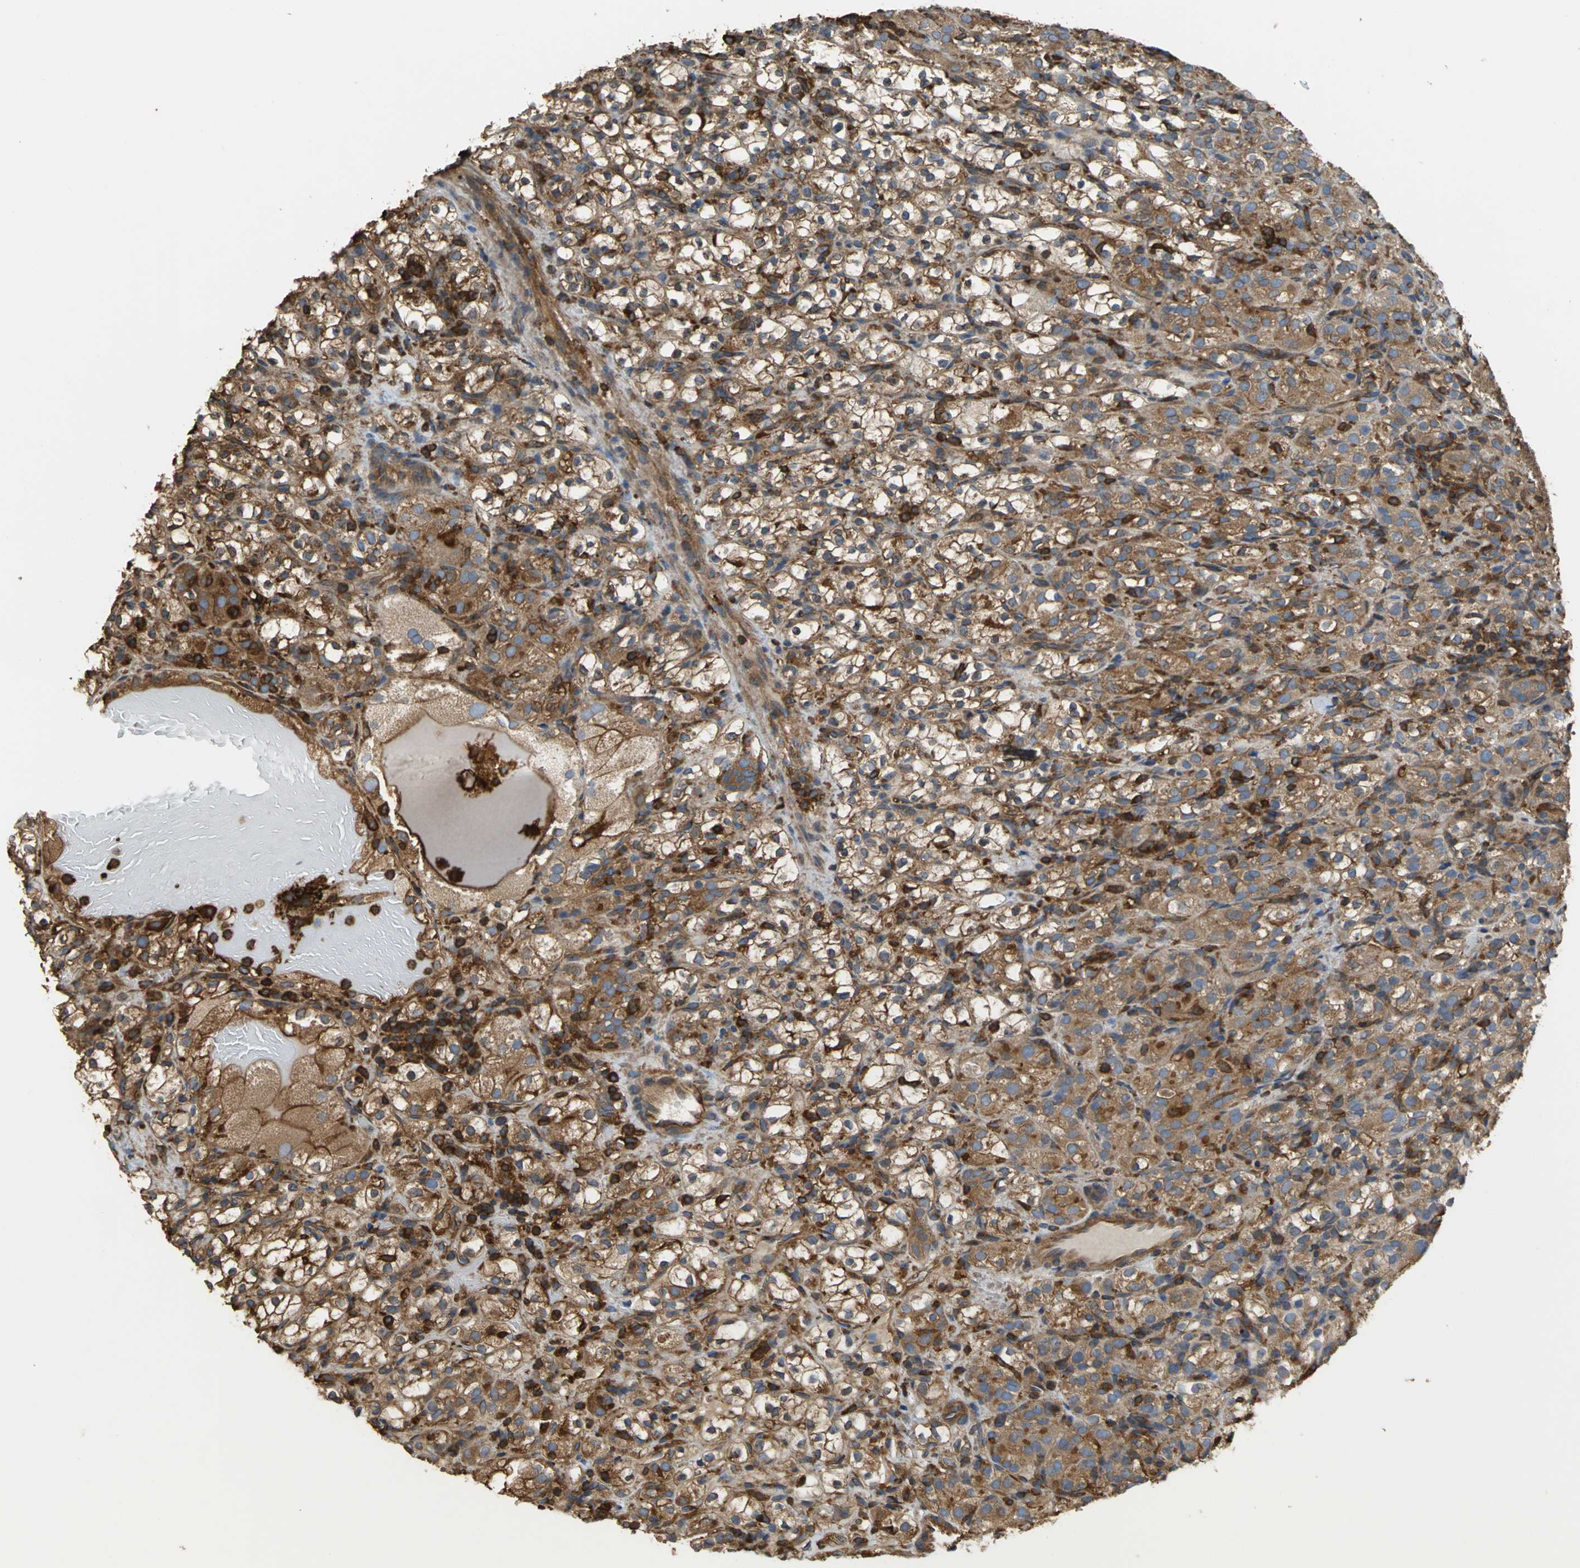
{"staining": {"intensity": "strong", "quantity": ">75%", "location": "cytoplasmic/membranous"}, "tissue": "renal cancer", "cell_type": "Tumor cells", "image_type": "cancer", "snomed": [{"axis": "morphology", "description": "Normal tissue, NOS"}, {"axis": "morphology", "description": "Adenocarcinoma, NOS"}, {"axis": "topography", "description": "Kidney"}], "caption": "Brown immunohistochemical staining in renal cancer displays strong cytoplasmic/membranous expression in approximately >75% of tumor cells.", "gene": "TLN1", "patient": {"sex": "male", "age": 61}}